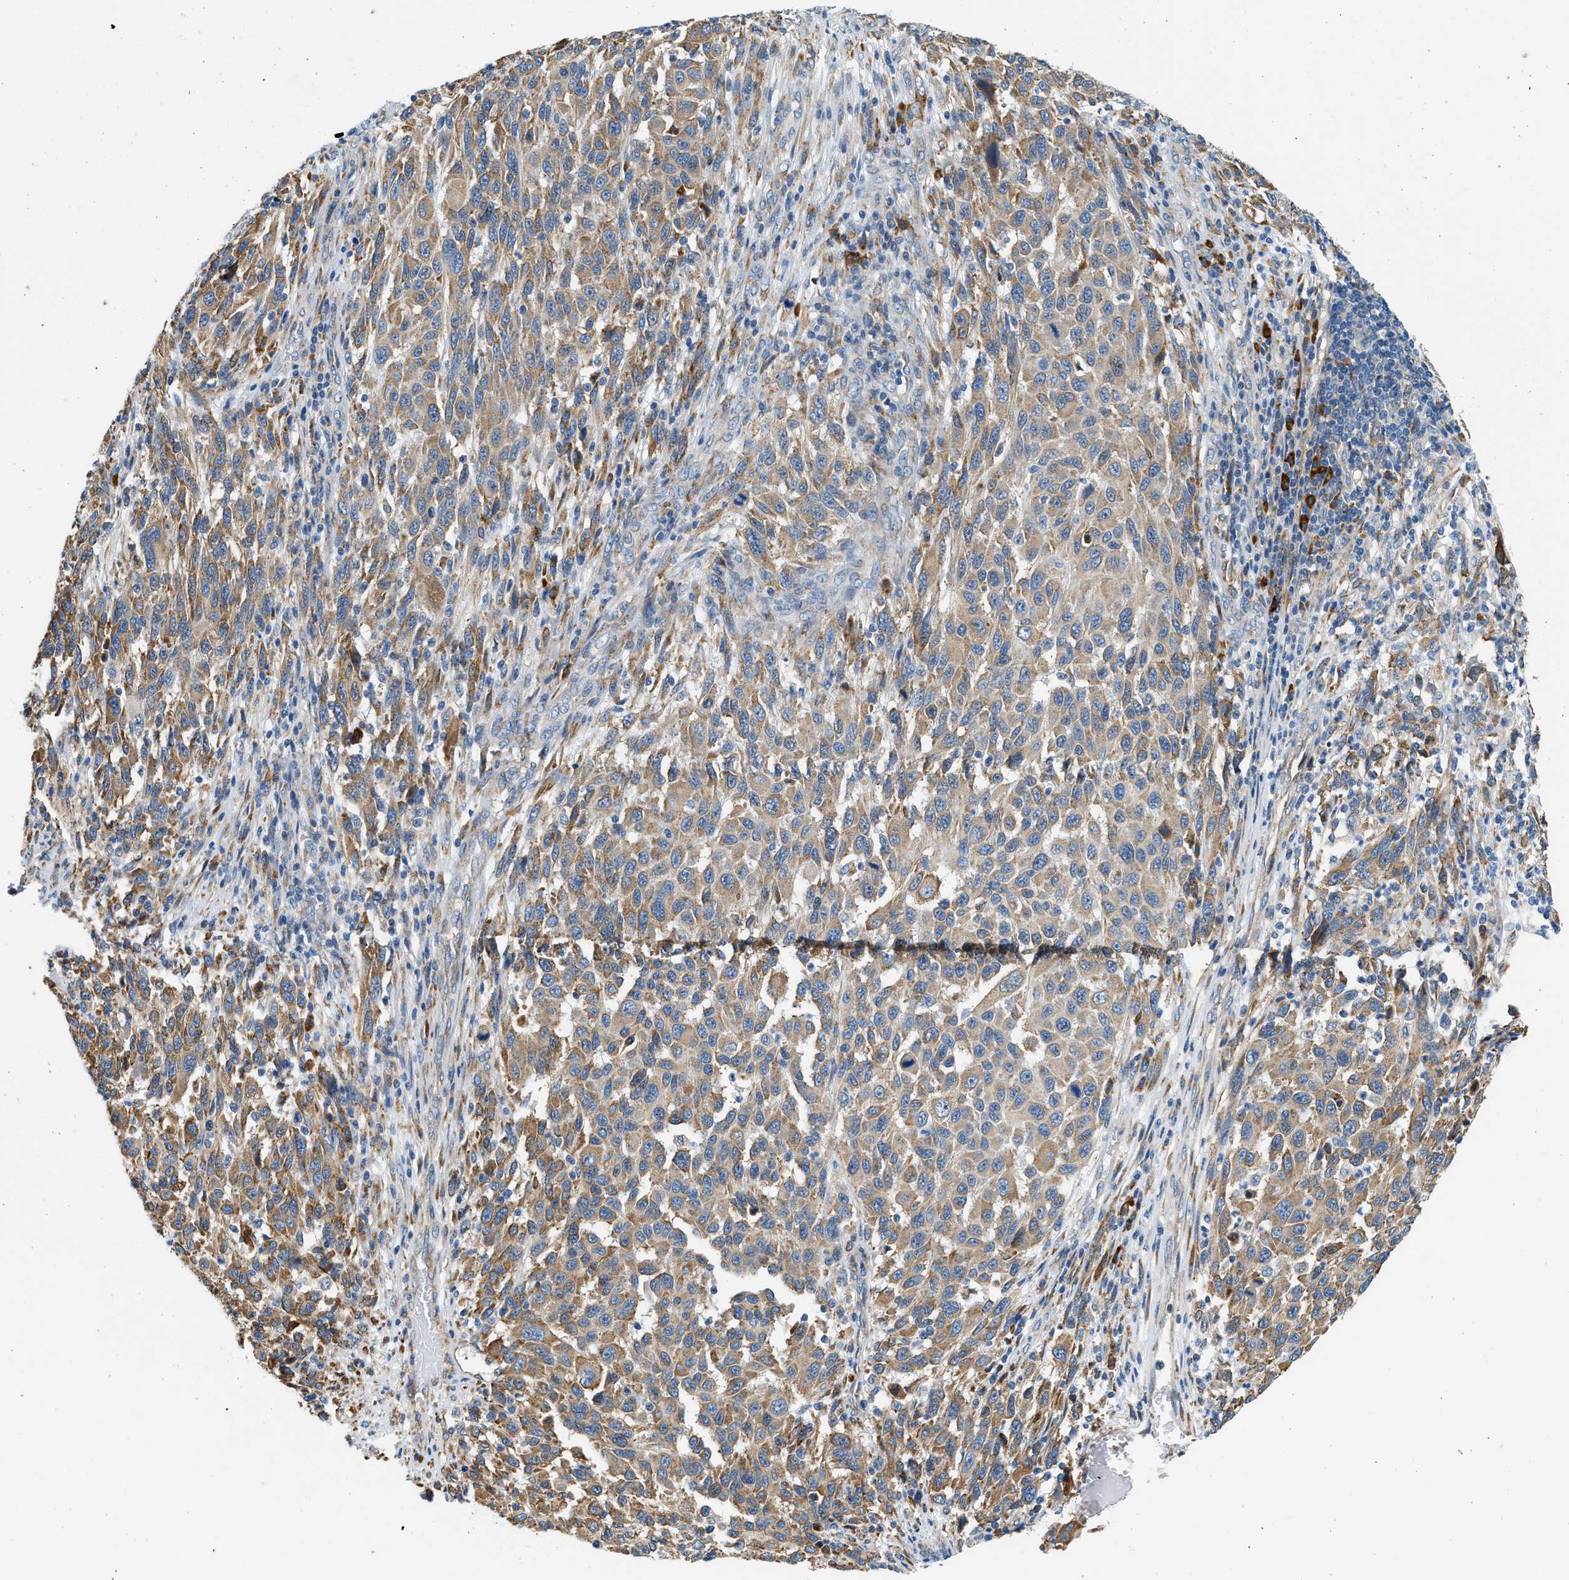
{"staining": {"intensity": "weak", "quantity": ">75%", "location": "cytoplasmic/membranous"}, "tissue": "melanoma", "cell_type": "Tumor cells", "image_type": "cancer", "snomed": [{"axis": "morphology", "description": "Malignant melanoma, Metastatic site"}, {"axis": "topography", "description": "Lymph node"}], "caption": "About >75% of tumor cells in malignant melanoma (metastatic site) demonstrate weak cytoplasmic/membranous protein positivity as visualized by brown immunohistochemical staining.", "gene": "CNTN6", "patient": {"sex": "male", "age": 61}}